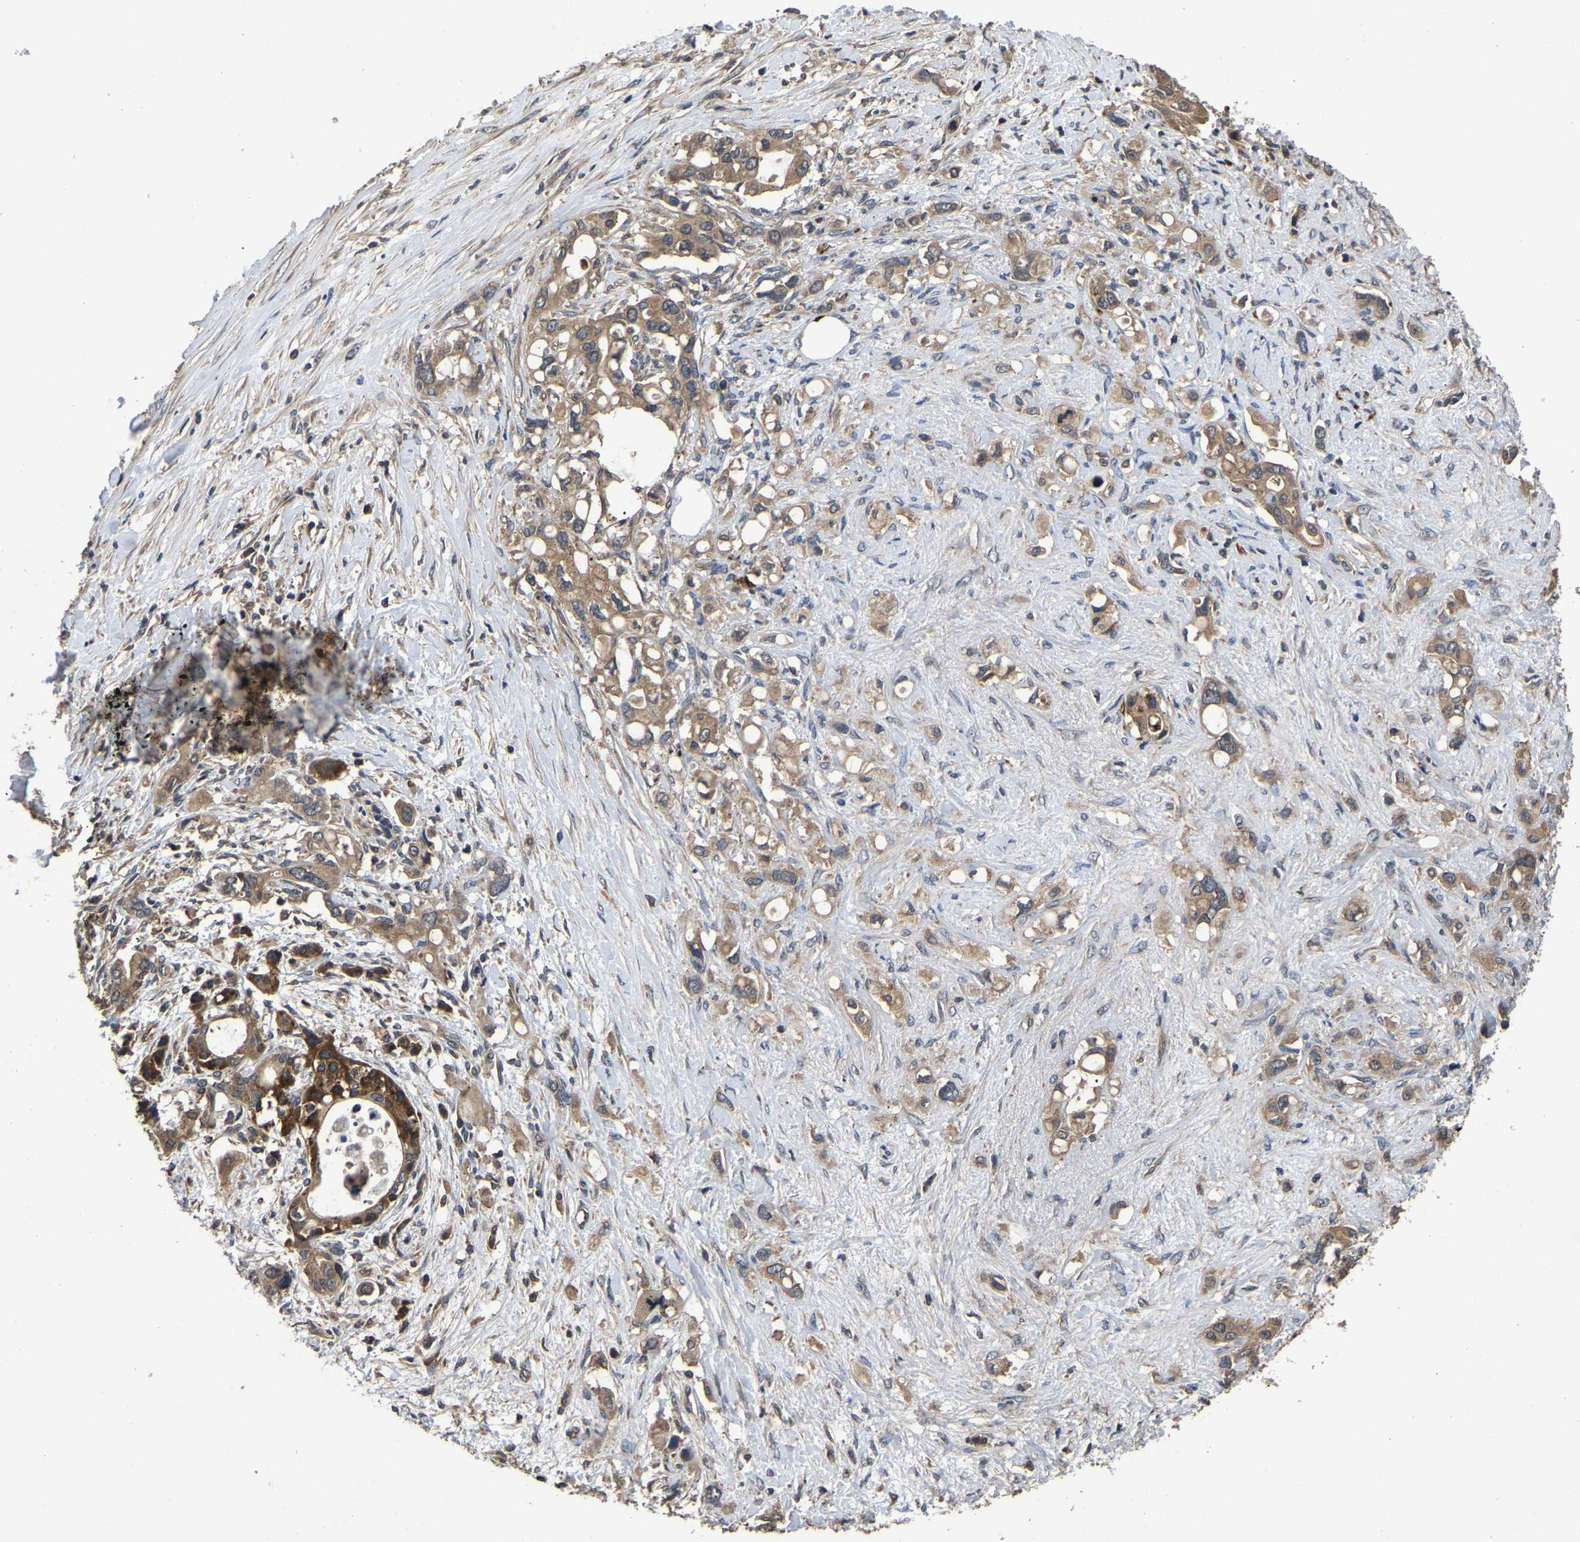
{"staining": {"intensity": "moderate", "quantity": ">75%", "location": "cytoplasmic/membranous"}, "tissue": "pancreatic cancer", "cell_type": "Tumor cells", "image_type": "cancer", "snomed": [{"axis": "morphology", "description": "Adenocarcinoma, NOS"}, {"axis": "topography", "description": "Pancreas"}], "caption": "Protein expression analysis of pancreatic cancer demonstrates moderate cytoplasmic/membranous expression in approximately >75% of tumor cells.", "gene": "CRYZL1", "patient": {"sex": "female", "age": 56}}